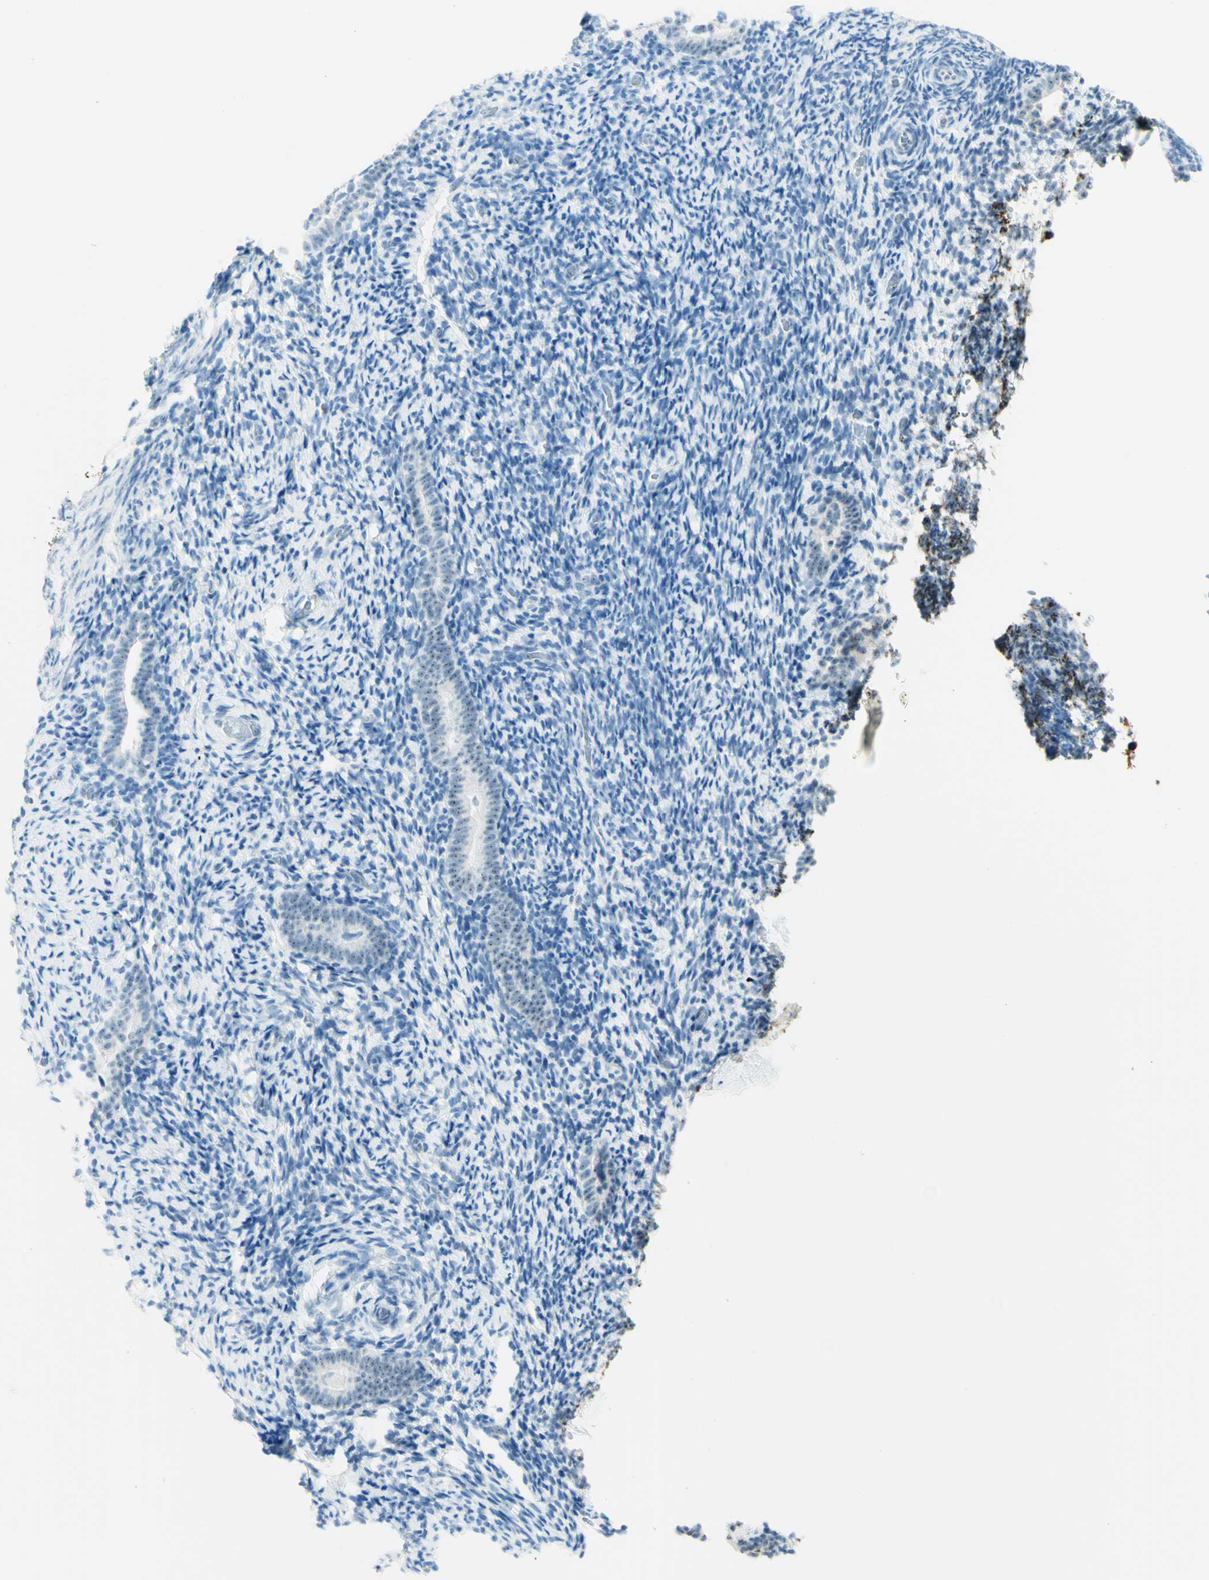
{"staining": {"intensity": "negative", "quantity": "none", "location": "none"}, "tissue": "endometrium", "cell_type": "Cells in endometrial stroma", "image_type": "normal", "snomed": [{"axis": "morphology", "description": "Normal tissue, NOS"}, {"axis": "topography", "description": "Endometrium"}], "caption": "Cells in endometrial stroma show no significant protein staining in benign endometrium. The staining was performed using DAB to visualize the protein expression in brown, while the nuclei were stained in blue with hematoxylin (Magnification: 20x).", "gene": "FMR1NB", "patient": {"sex": "female", "age": 51}}